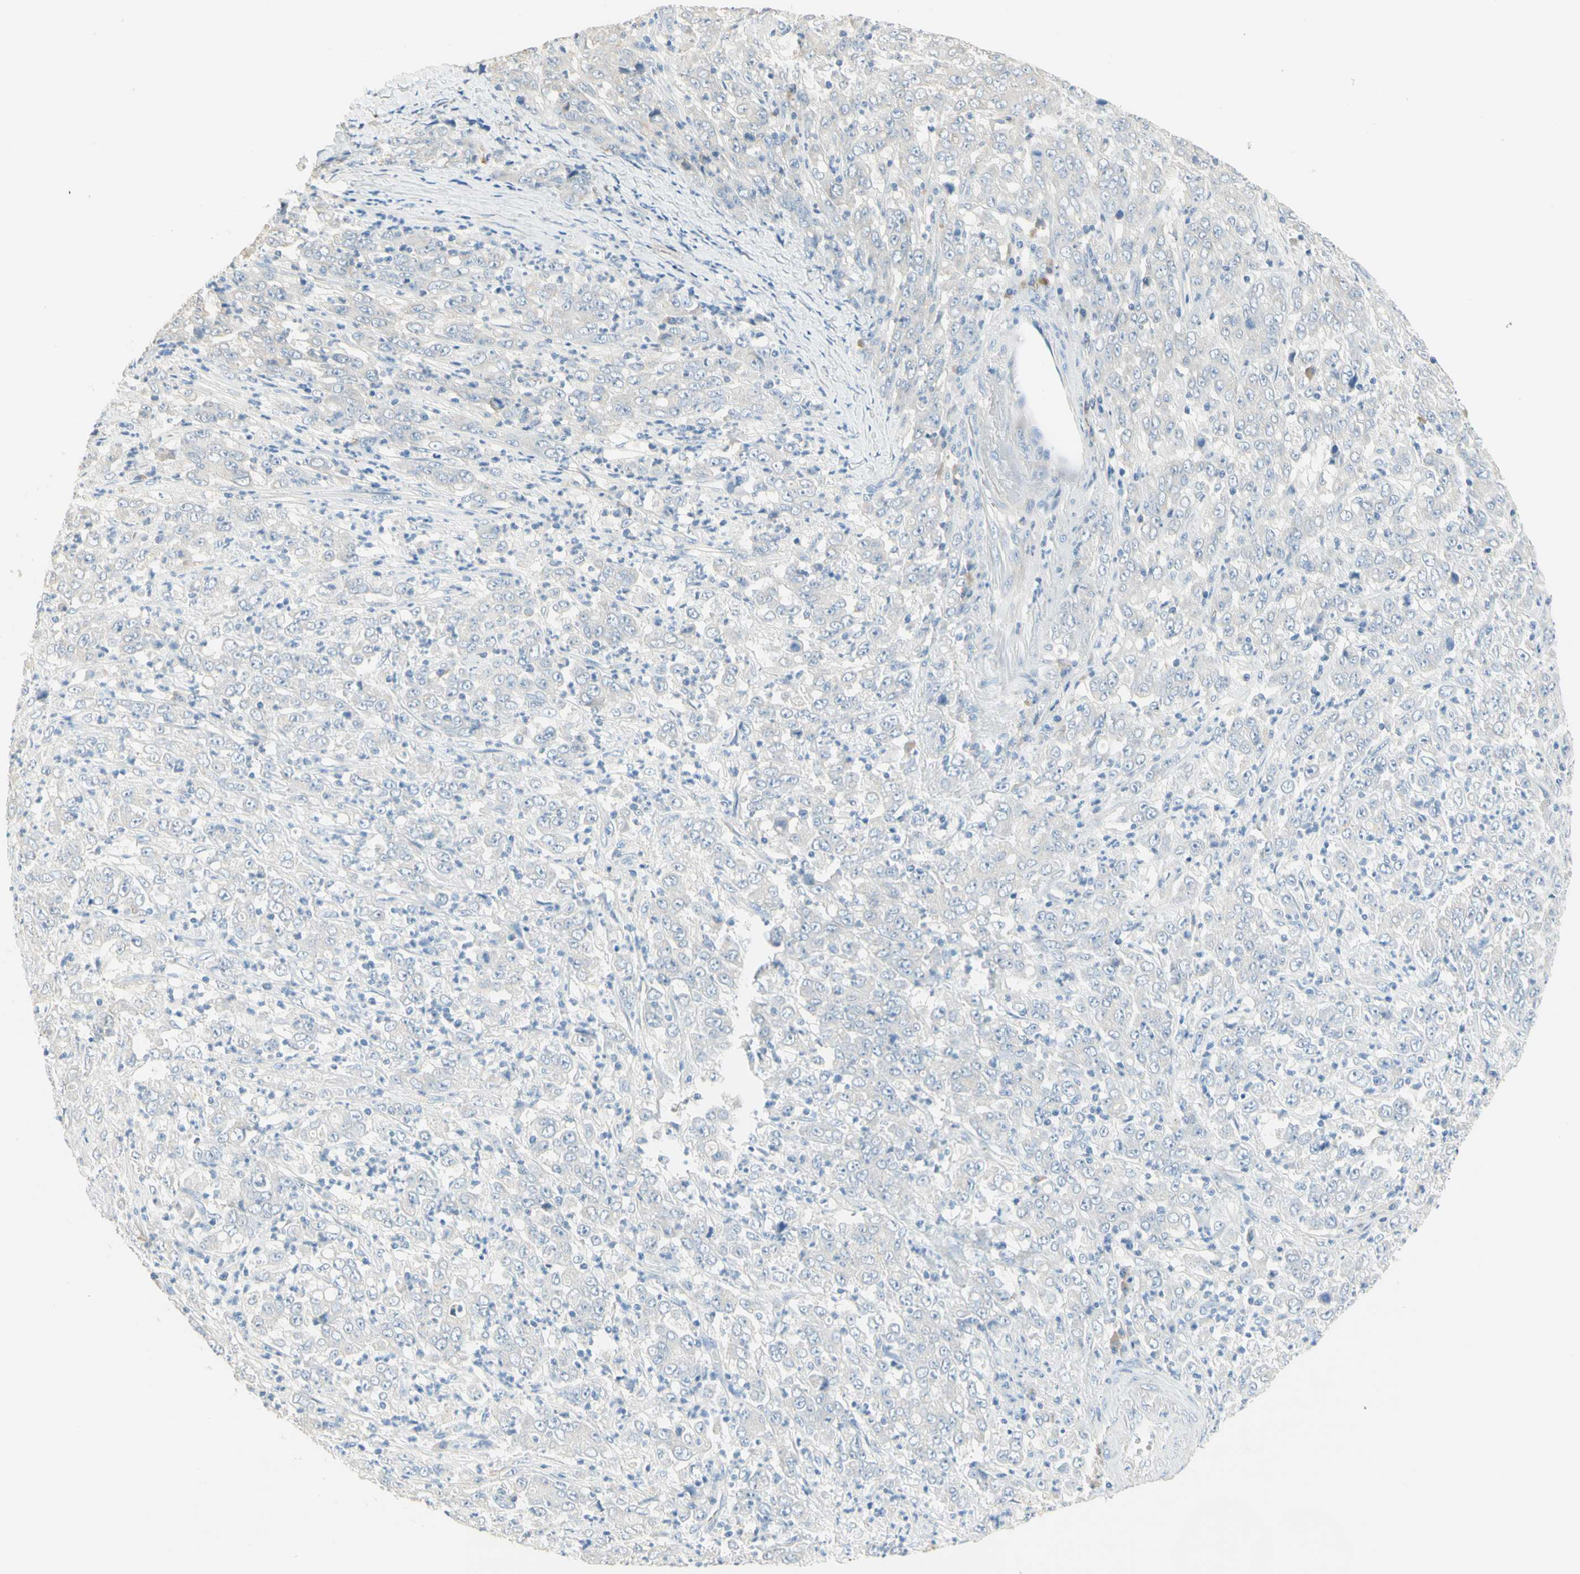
{"staining": {"intensity": "negative", "quantity": "none", "location": "none"}, "tissue": "stomach cancer", "cell_type": "Tumor cells", "image_type": "cancer", "snomed": [{"axis": "morphology", "description": "Adenocarcinoma, NOS"}, {"axis": "topography", "description": "Stomach, lower"}], "caption": "Tumor cells are negative for protein expression in human stomach cancer.", "gene": "NECTIN4", "patient": {"sex": "female", "age": 71}}